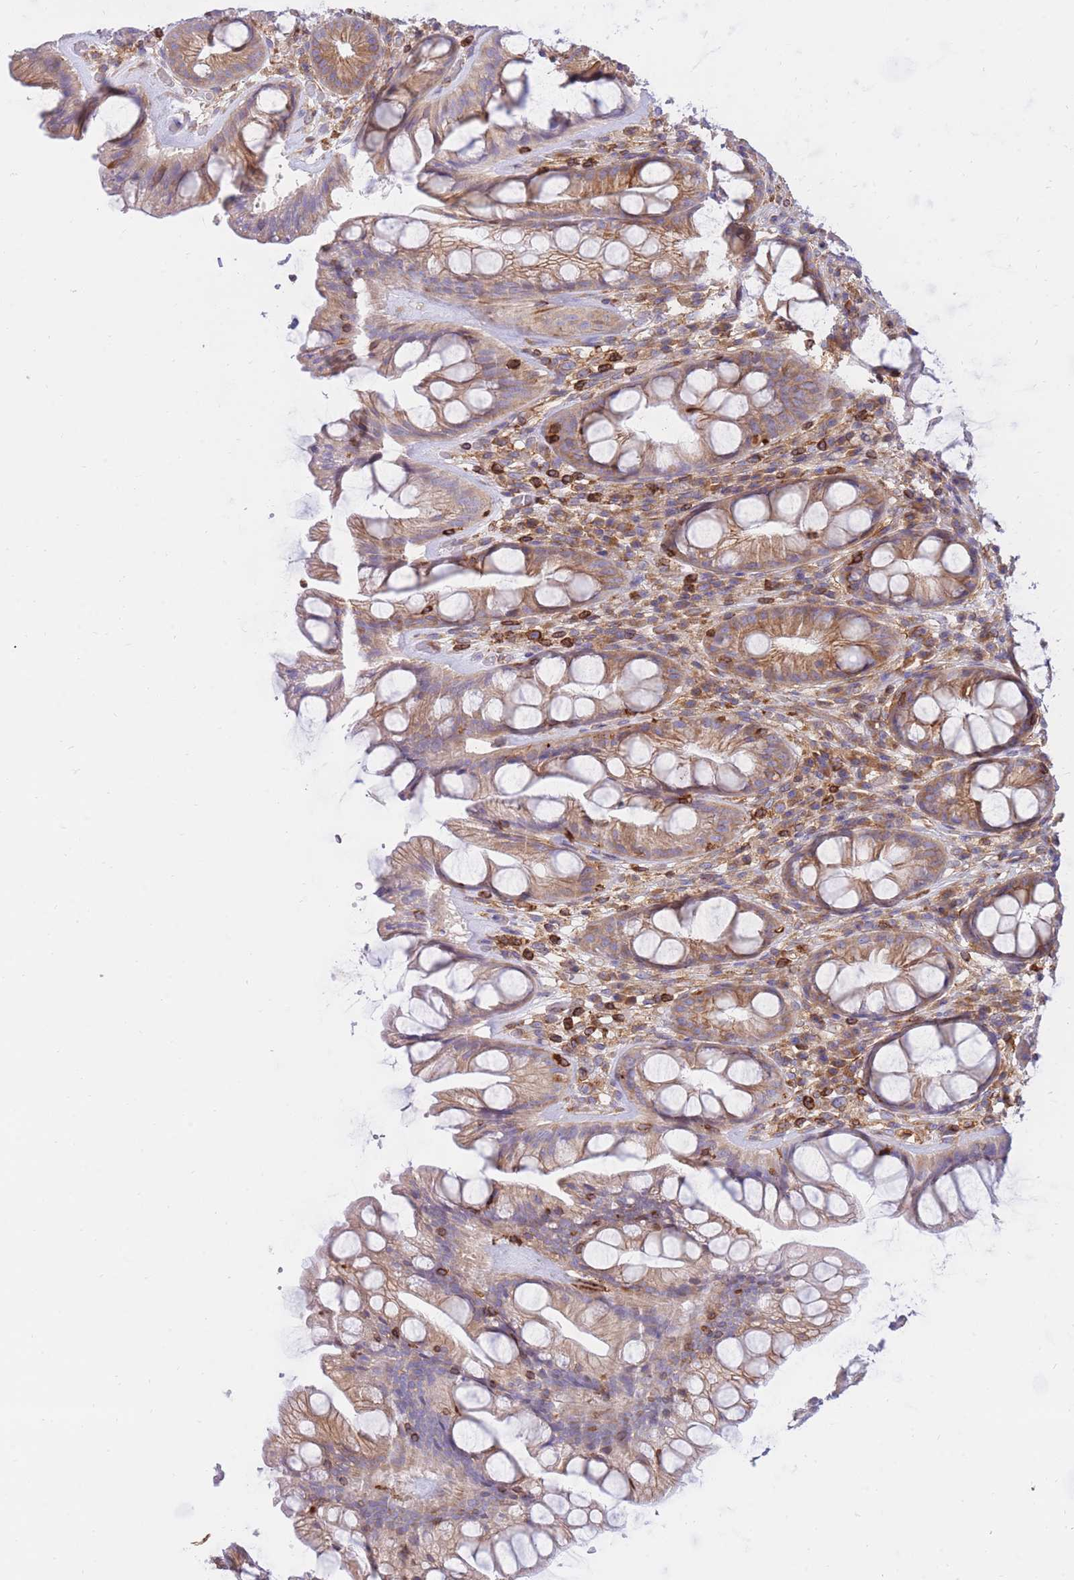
{"staining": {"intensity": "moderate", "quantity": ">75%", "location": "cytoplasmic/membranous"}, "tissue": "rectum", "cell_type": "Glandular cells", "image_type": "normal", "snomed": [{"axis": "morphology", "description": "Normal tissue, NOS"}, {"axis": "topography", "description": "Rectum"}], "caption": "A photomicrograph of human rectum stained for a protein reveals moderate cytoplasmic/membranous brown staining in glandular cells. The staining was performed using DAB to visualize the protein expression in brown, while the nuclei were stained in blue with hematoxylin (Magnification: 20x).", "gene": "REM1", "patient": {"sex": "male", "age": 74}}